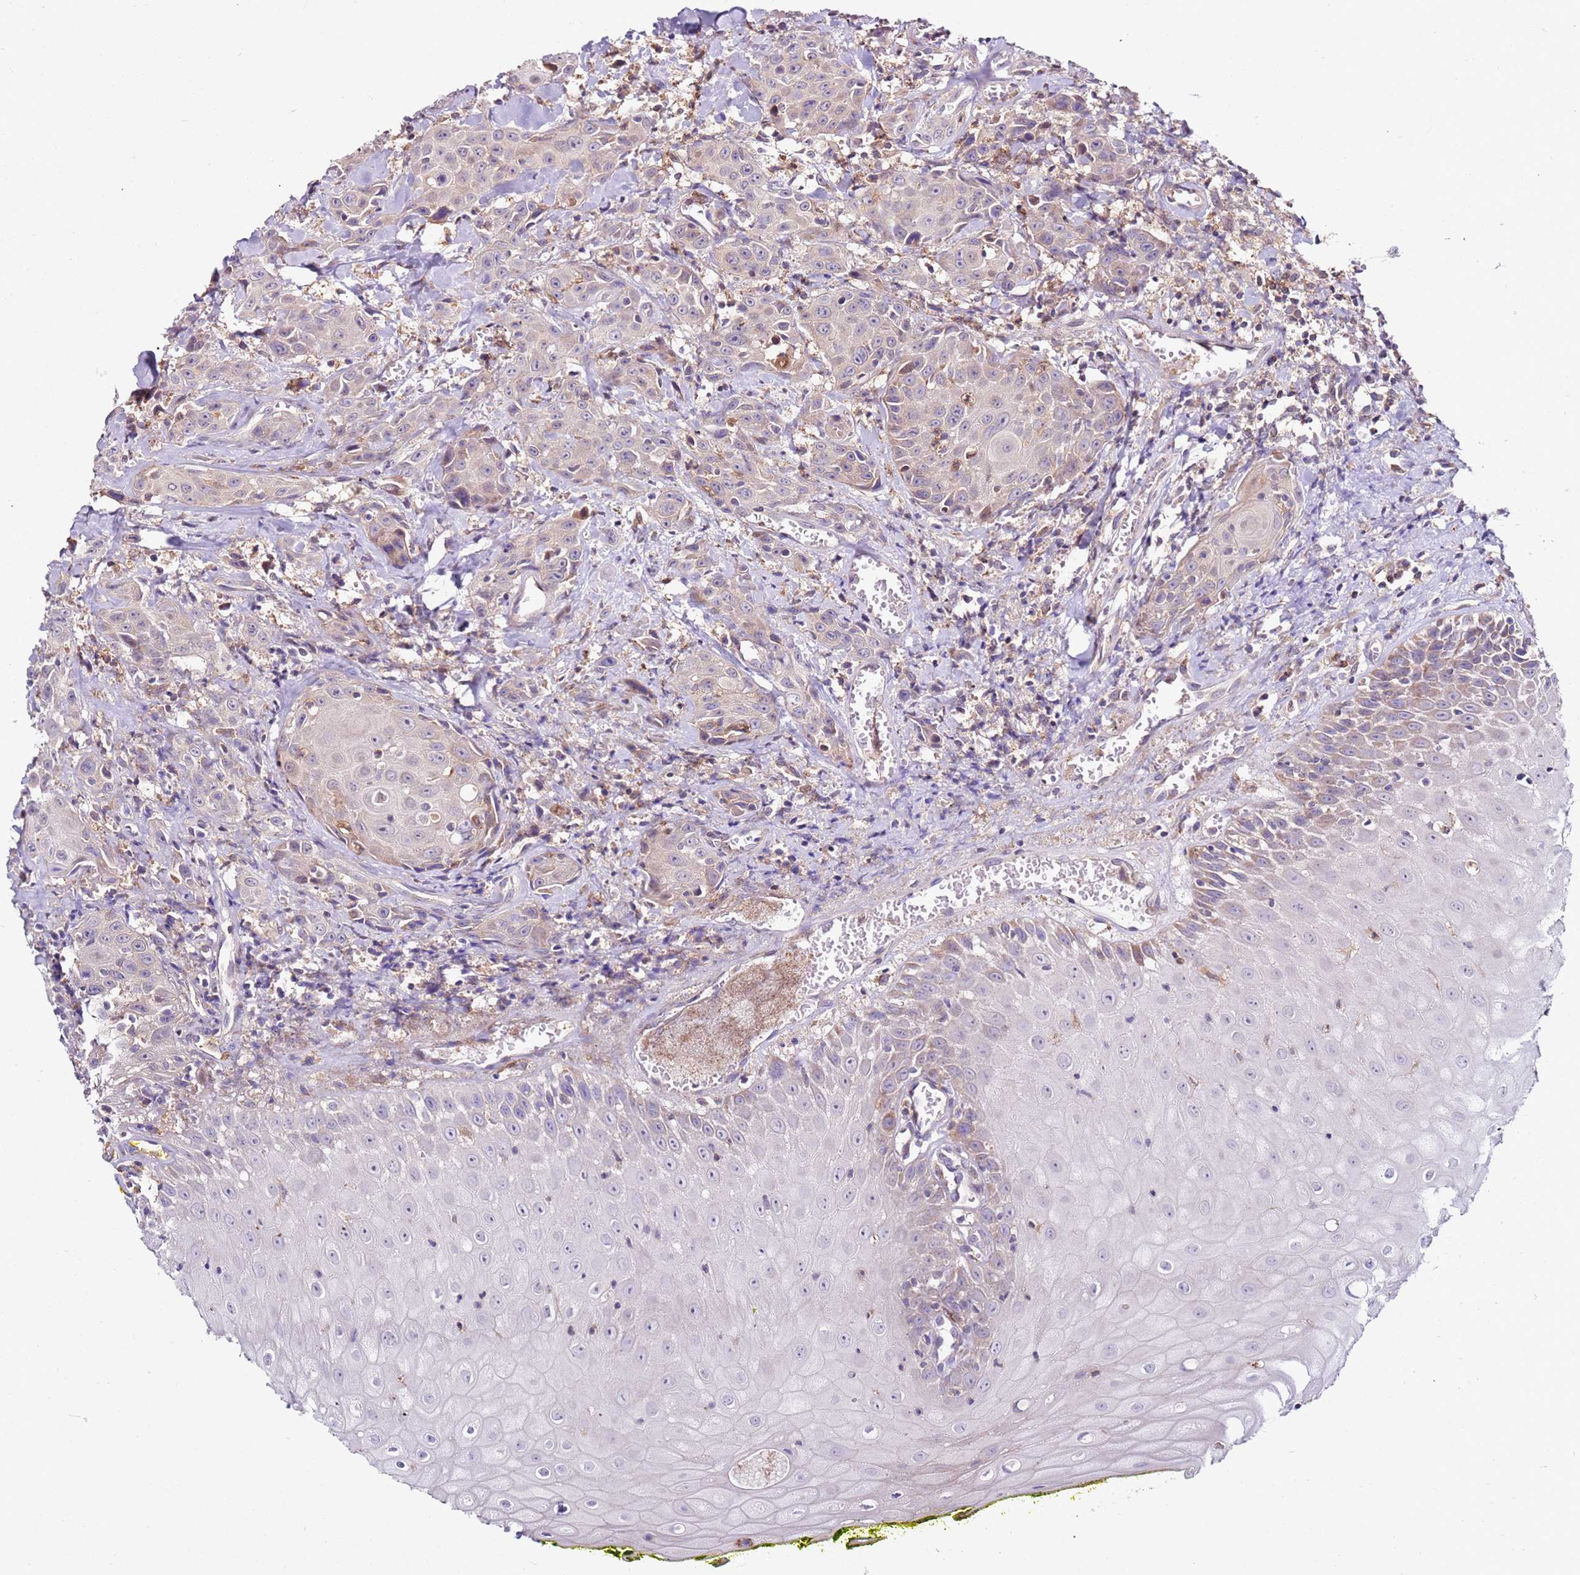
{"staining": {"intensity": "negative", "quantity": "none", "location": "none"}, "tissue": "head and neck cancer", "cell_type": "Tumor cells", "image_type": "cancer", "snomed": [{"axis": "morphology", "description": "Squamous cell carcinoma, NOS"}, {"axis": "topography", "description": "Oral tissue"}, {"axis": "topography", "description": "Head-Neck"}], "caption": "Protein analysis of squamous cell carcinoma (head and neck) exhibits no significant positivity in tumor cells. (Stains: DAB (3,3'-diaminobenzidine) immunohistochemistry with hematoxylin counter stain, Microscopy: brightfield microscopy at high magnification).", "gene": "CNOT9", "patient": {"sex": "female", "age": 82}}